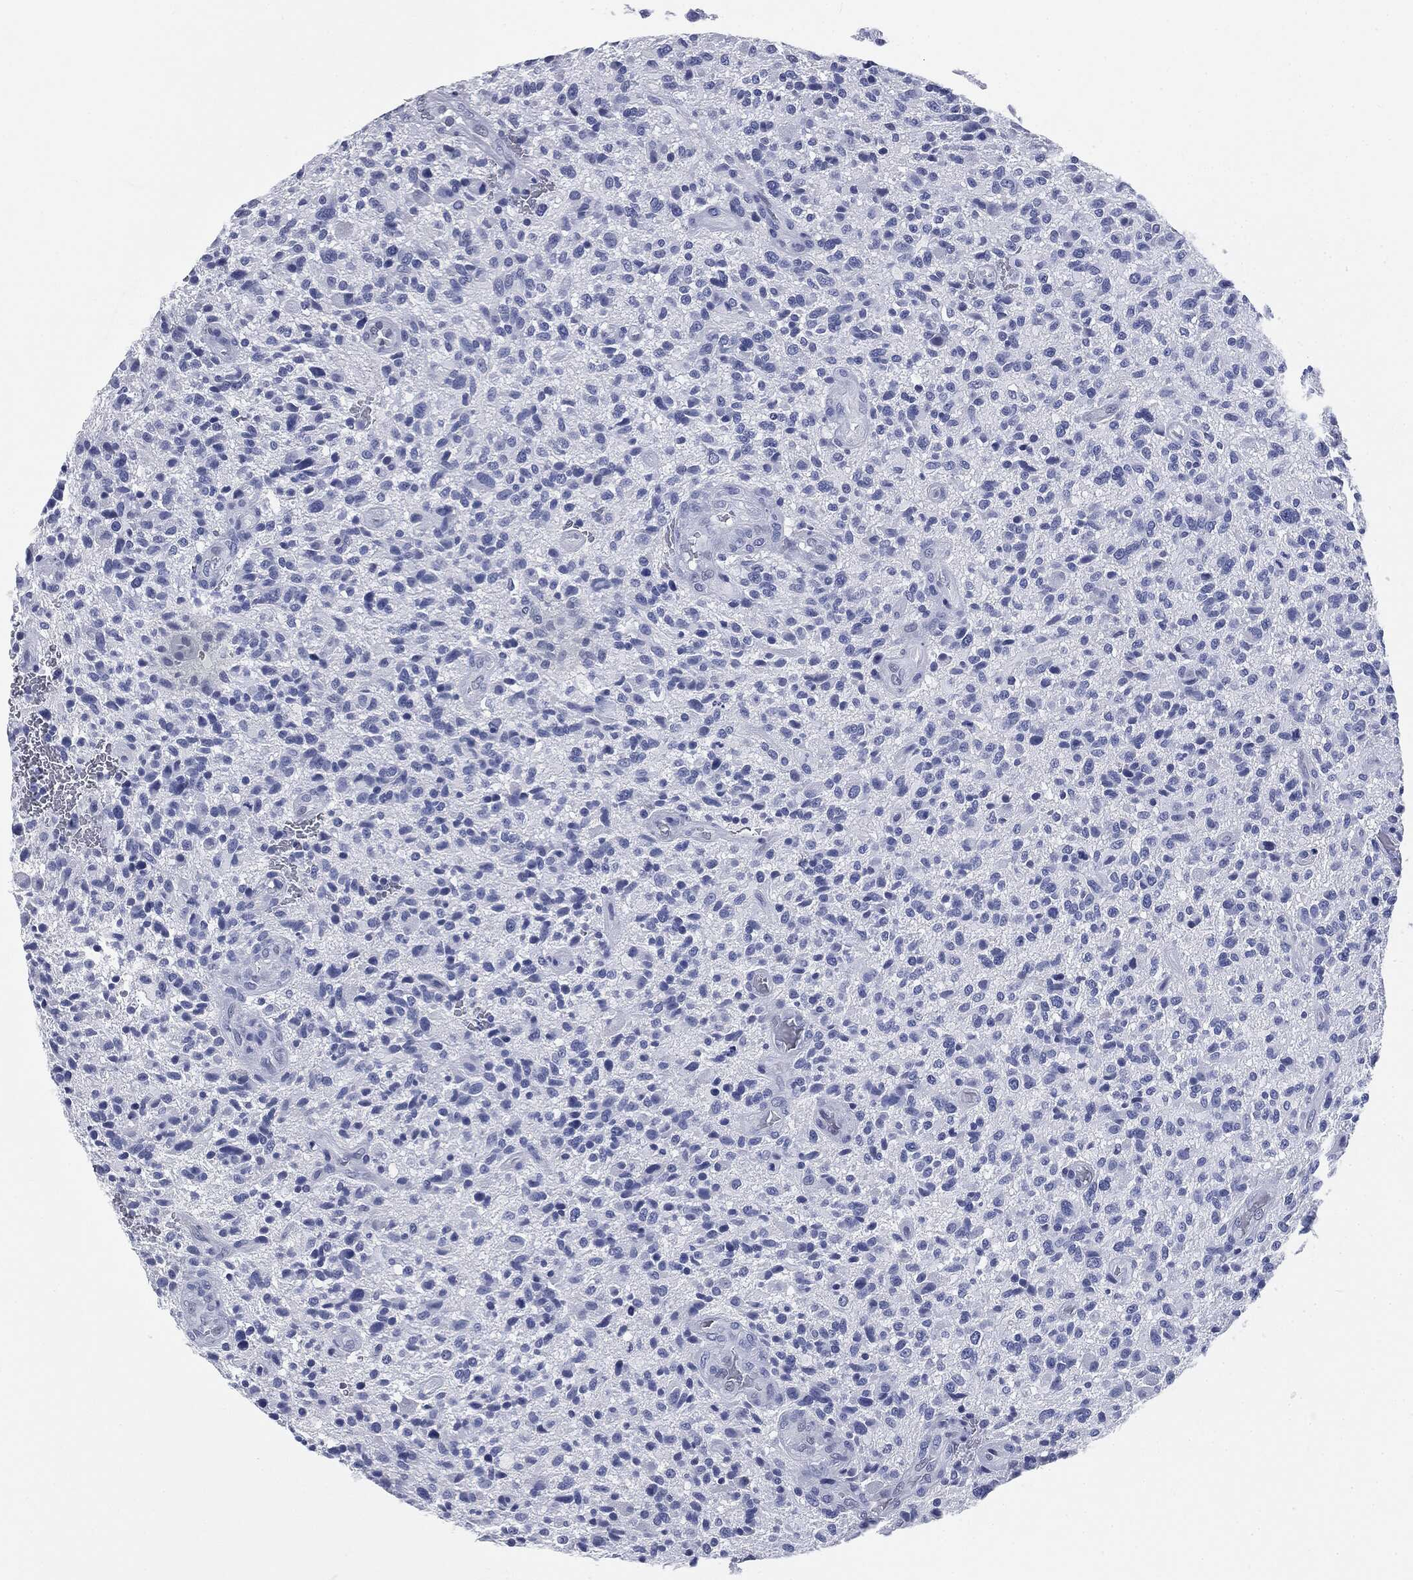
{"staining": {"intensity": "negative", "quantity": "none", "location": "none"}, "tissue": "glioma", "cell_type": "Tumor cells", "image_type": "cancer", "snomed": [{"axis": "morphology", "description": "Glioma, malignant, High grade"}, {"axis": "topography", "description": "Brain"}], "caption": "The photomicrograph displays no staining of tumor cells in glioma.", "gene": "ATP2A1", "patient": {"sex": "male", "age": 47}}